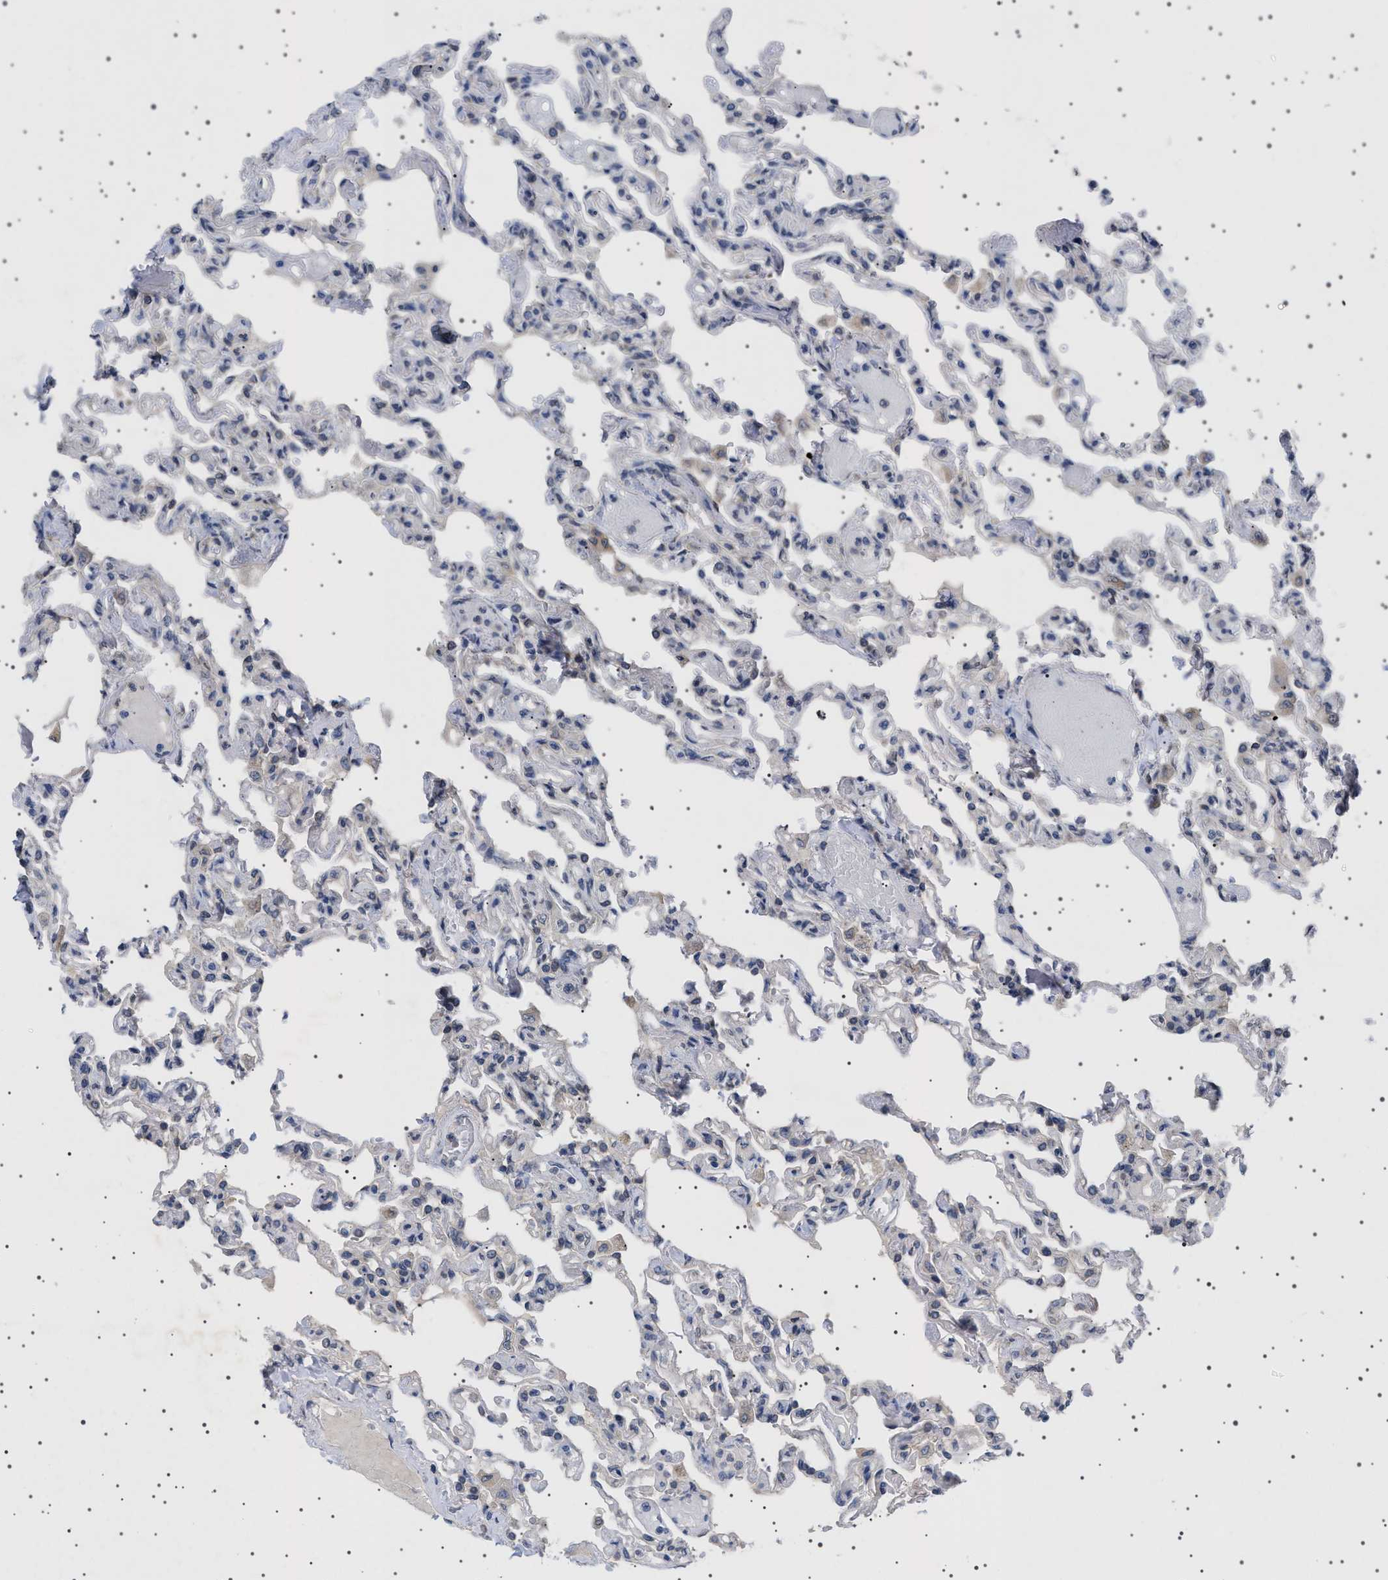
{"staining": {"intensity": "negative", "quantity": "none", "location": "none"}, "tissue": "lung", "cell_type": "Alveolar cells", "image_type": "normal", "snomed": [{"axis": "morphology", "description": "Normal tissue, NOS"}, {"axis": "topography", "description": "Lung"}], "caption": "This is an immunohistochemistry image of unremarkable human lung. There is no expression in alveolar cells.", "gene": "NUP93", "patient": {"sex": "male", "age": 21}}